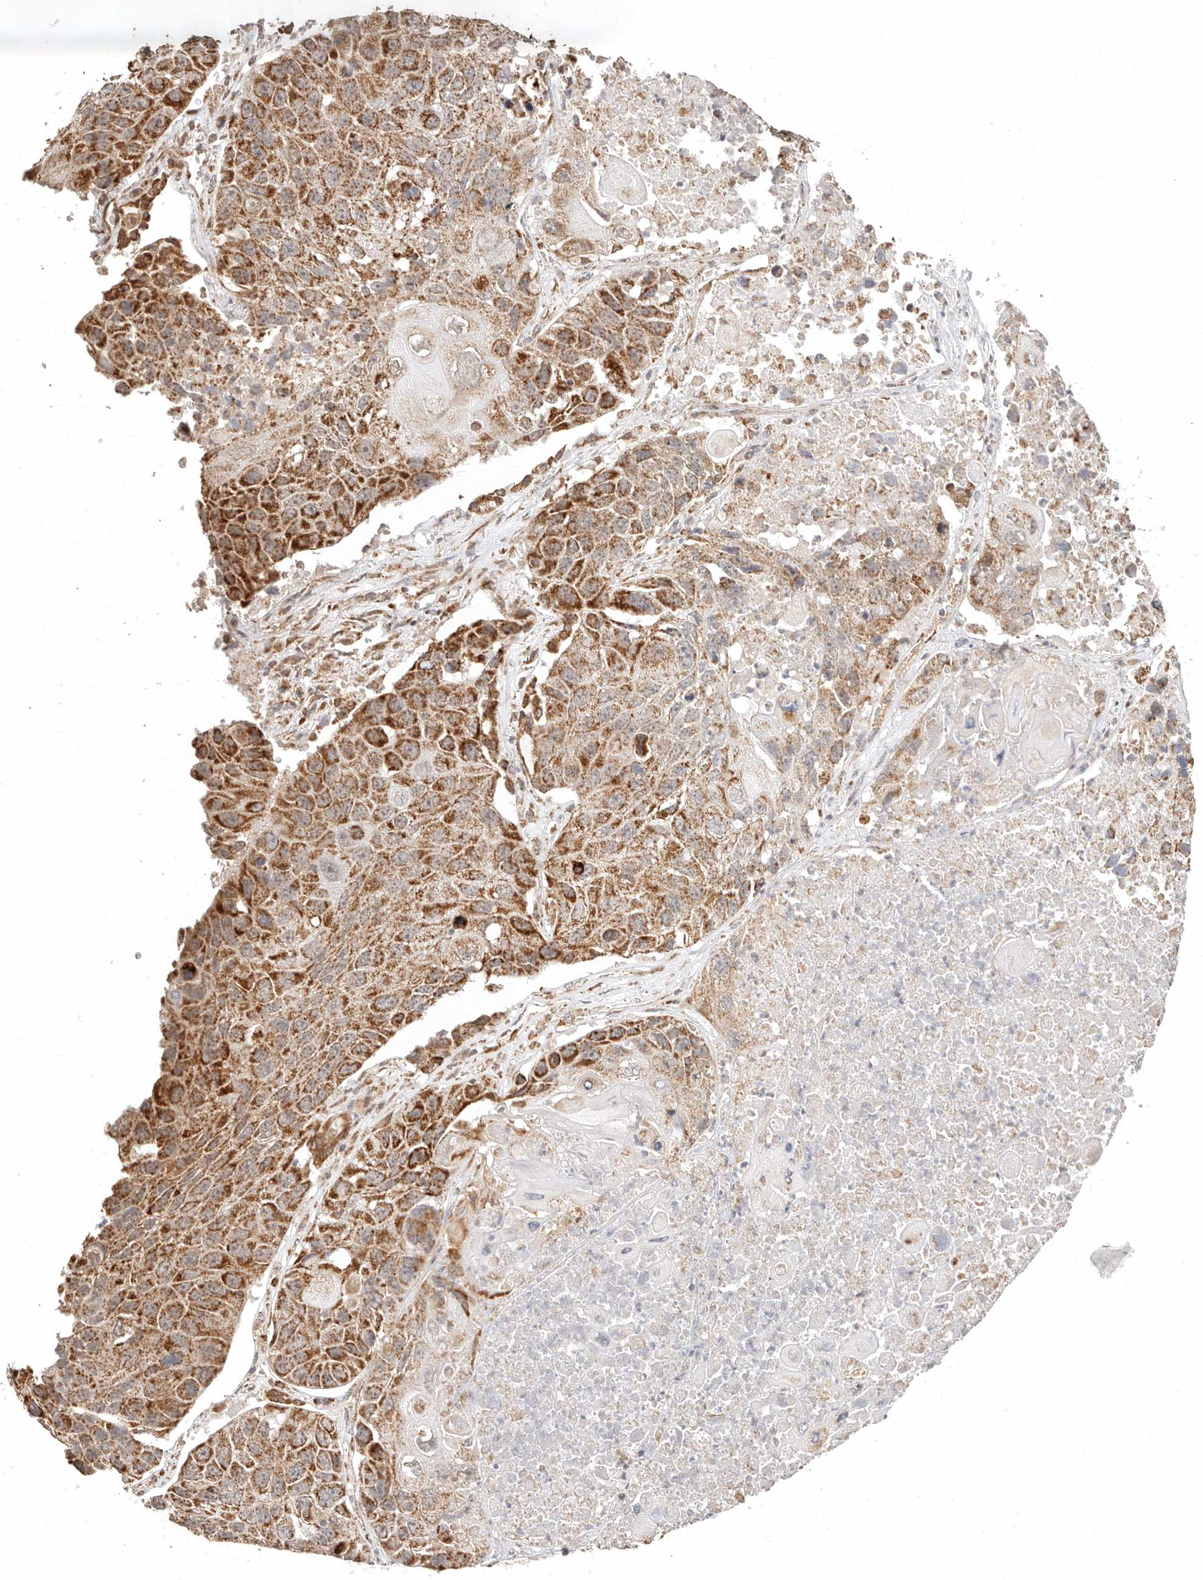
{"staining": {"intensity": "strong", "quantity": ">75%", "location": "cytoplasmic/membranous"}, "tissue": "lung cancer", "cell_type": "Tumor cells", "image_type": "cancer", "snomed": [{"axis": "morphology", "description": "Squamous cell carcinoma, NOS"}, {"axis": "topography", "description": "Lung"}], "caption": "Tumor cells demonstrate high levels of strong cytoplasmic/membranous positivity in approximately >75% of cells in lung cancer.", "gene": "NDUFB11", "patient": {"sex": "male", "age": 61}}